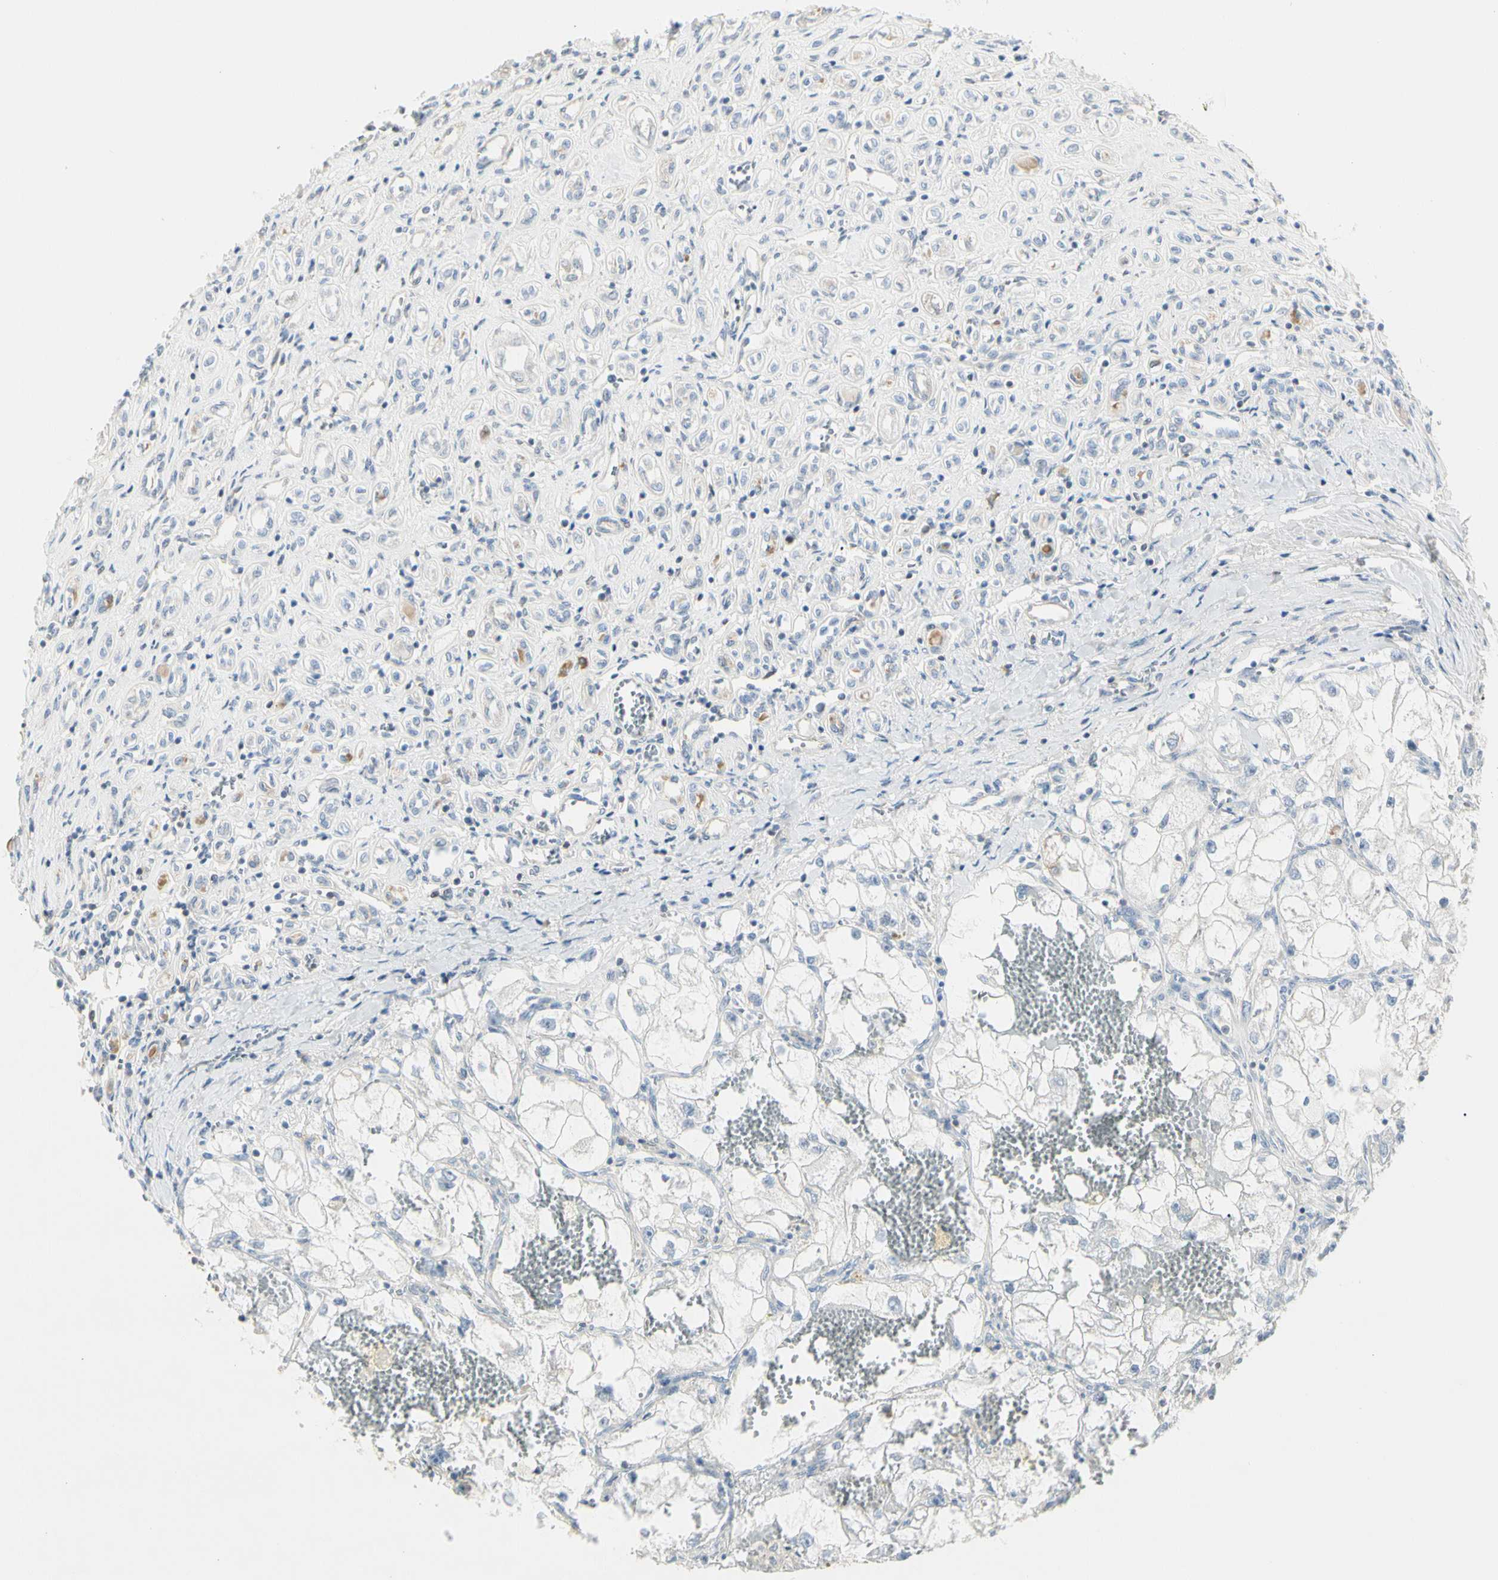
{"staining": {"intensity": "negative", "quantity": "none", "location": "none"}, "tissue": "renal cancer", "cell_type": "Tumor cells", "image_type": "cancer", "snomed": [{"axis": "morphology", "description": "Adenocarcinoma, NOS"}, {"axis": "topography", "description": "Kidney"}], "caption": "An immunohistochemistry (IHC) image of renal cancer is shown. There is no staining in tumor cells of renal cancer.", "gene": "NFKB2", "patient": {"sex": "female", "age": 70}}